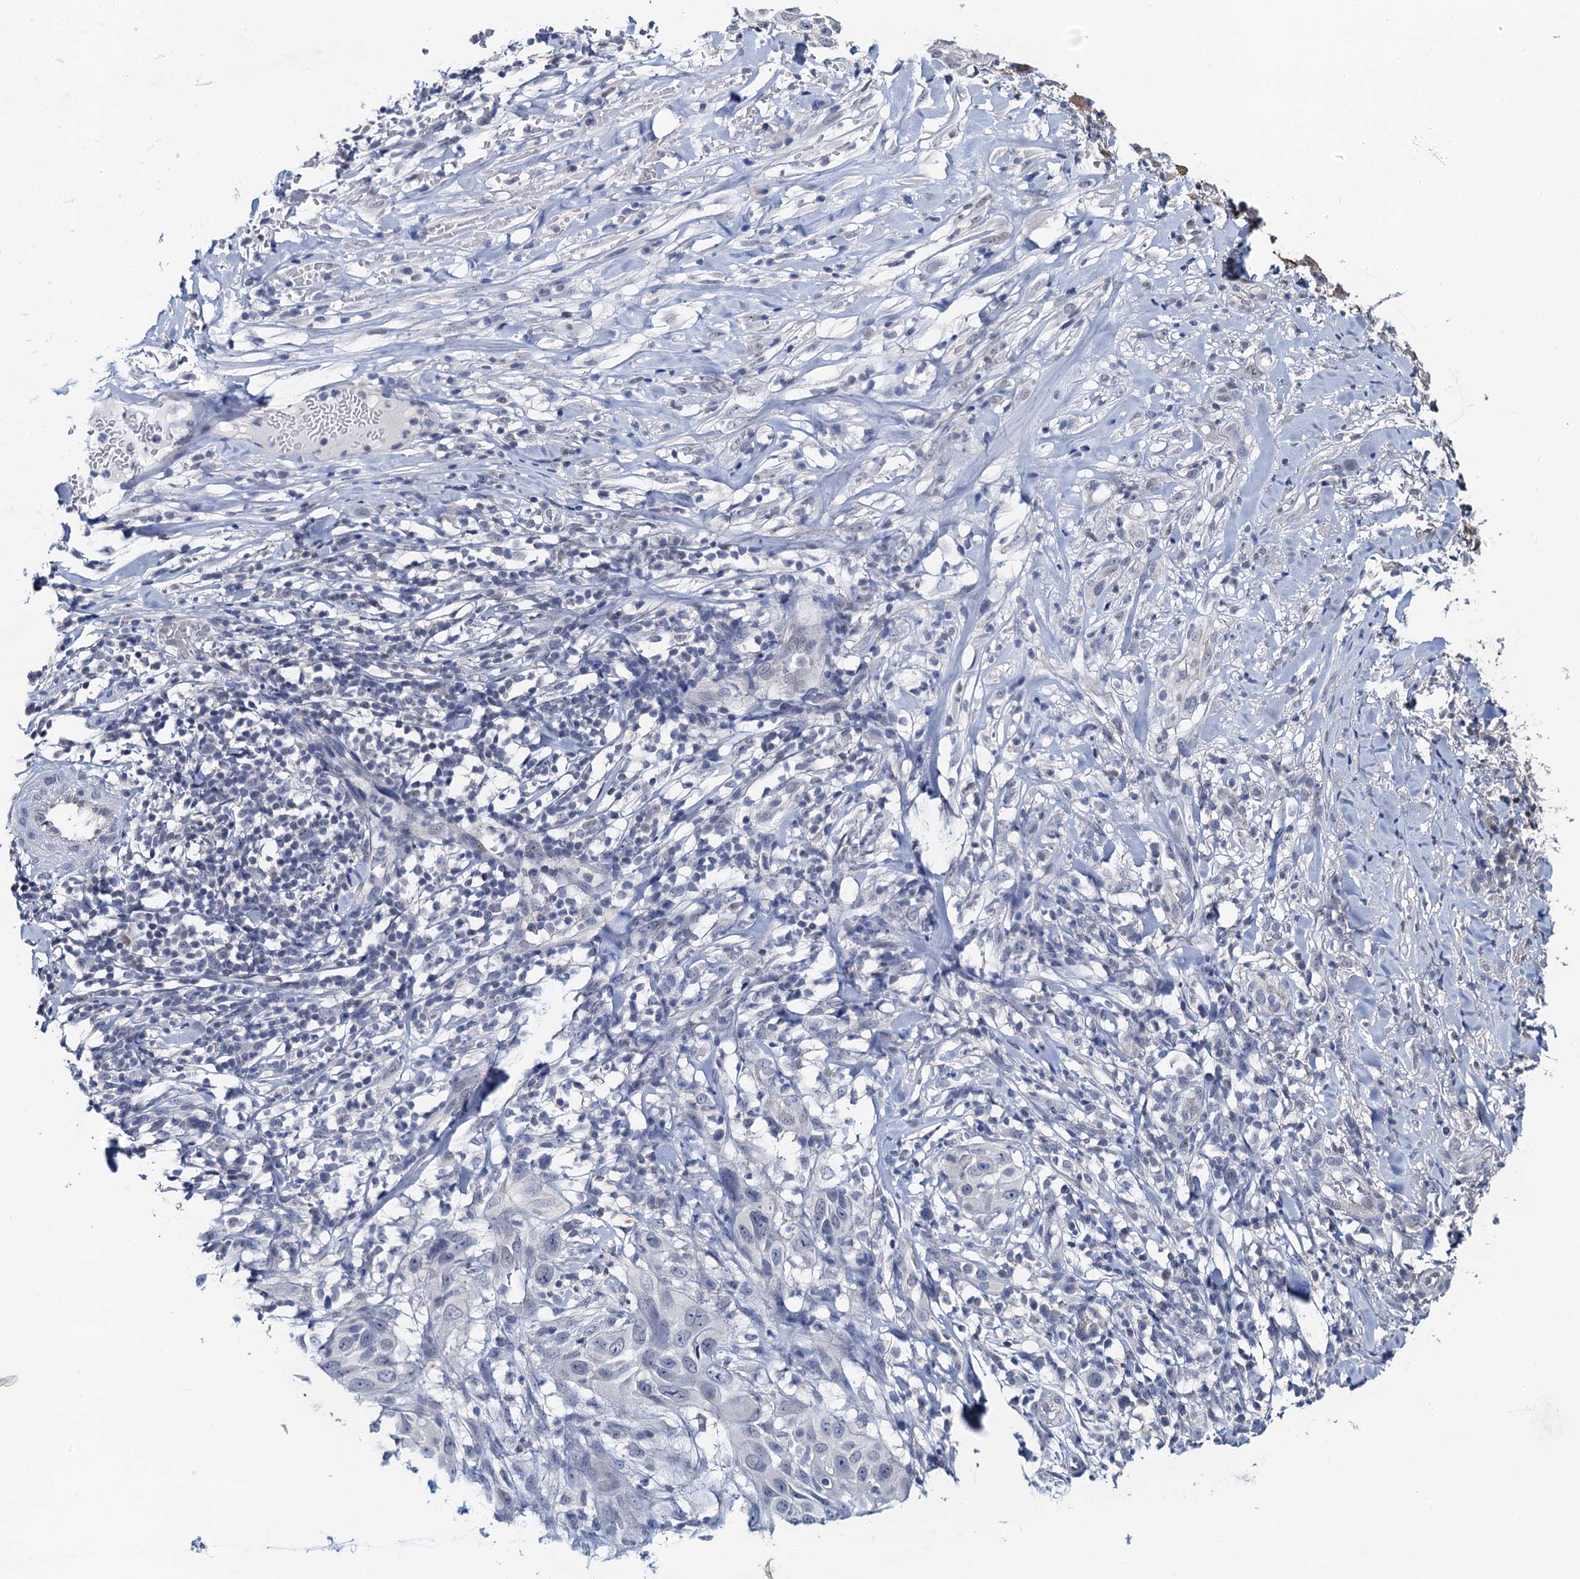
{"staining": {"intensity": "negative", "quantity": "none", "location": "none"}, "tissue": "skin cancer", "cell_type": "Tumor cells", "image_type": "cancer", "snomed": [{"axis": "morphology", "description": "Squamous cell carcinoma, NOS"}, {"axis": "topography", "description": "Skin"}], "caption": "This is an immunohistochemistry (IHC) micrograph of skin cancer. There is no staining in tumor cells.", "gene": "RTKN2", "patient": {"sex": "female", "age": 44}}